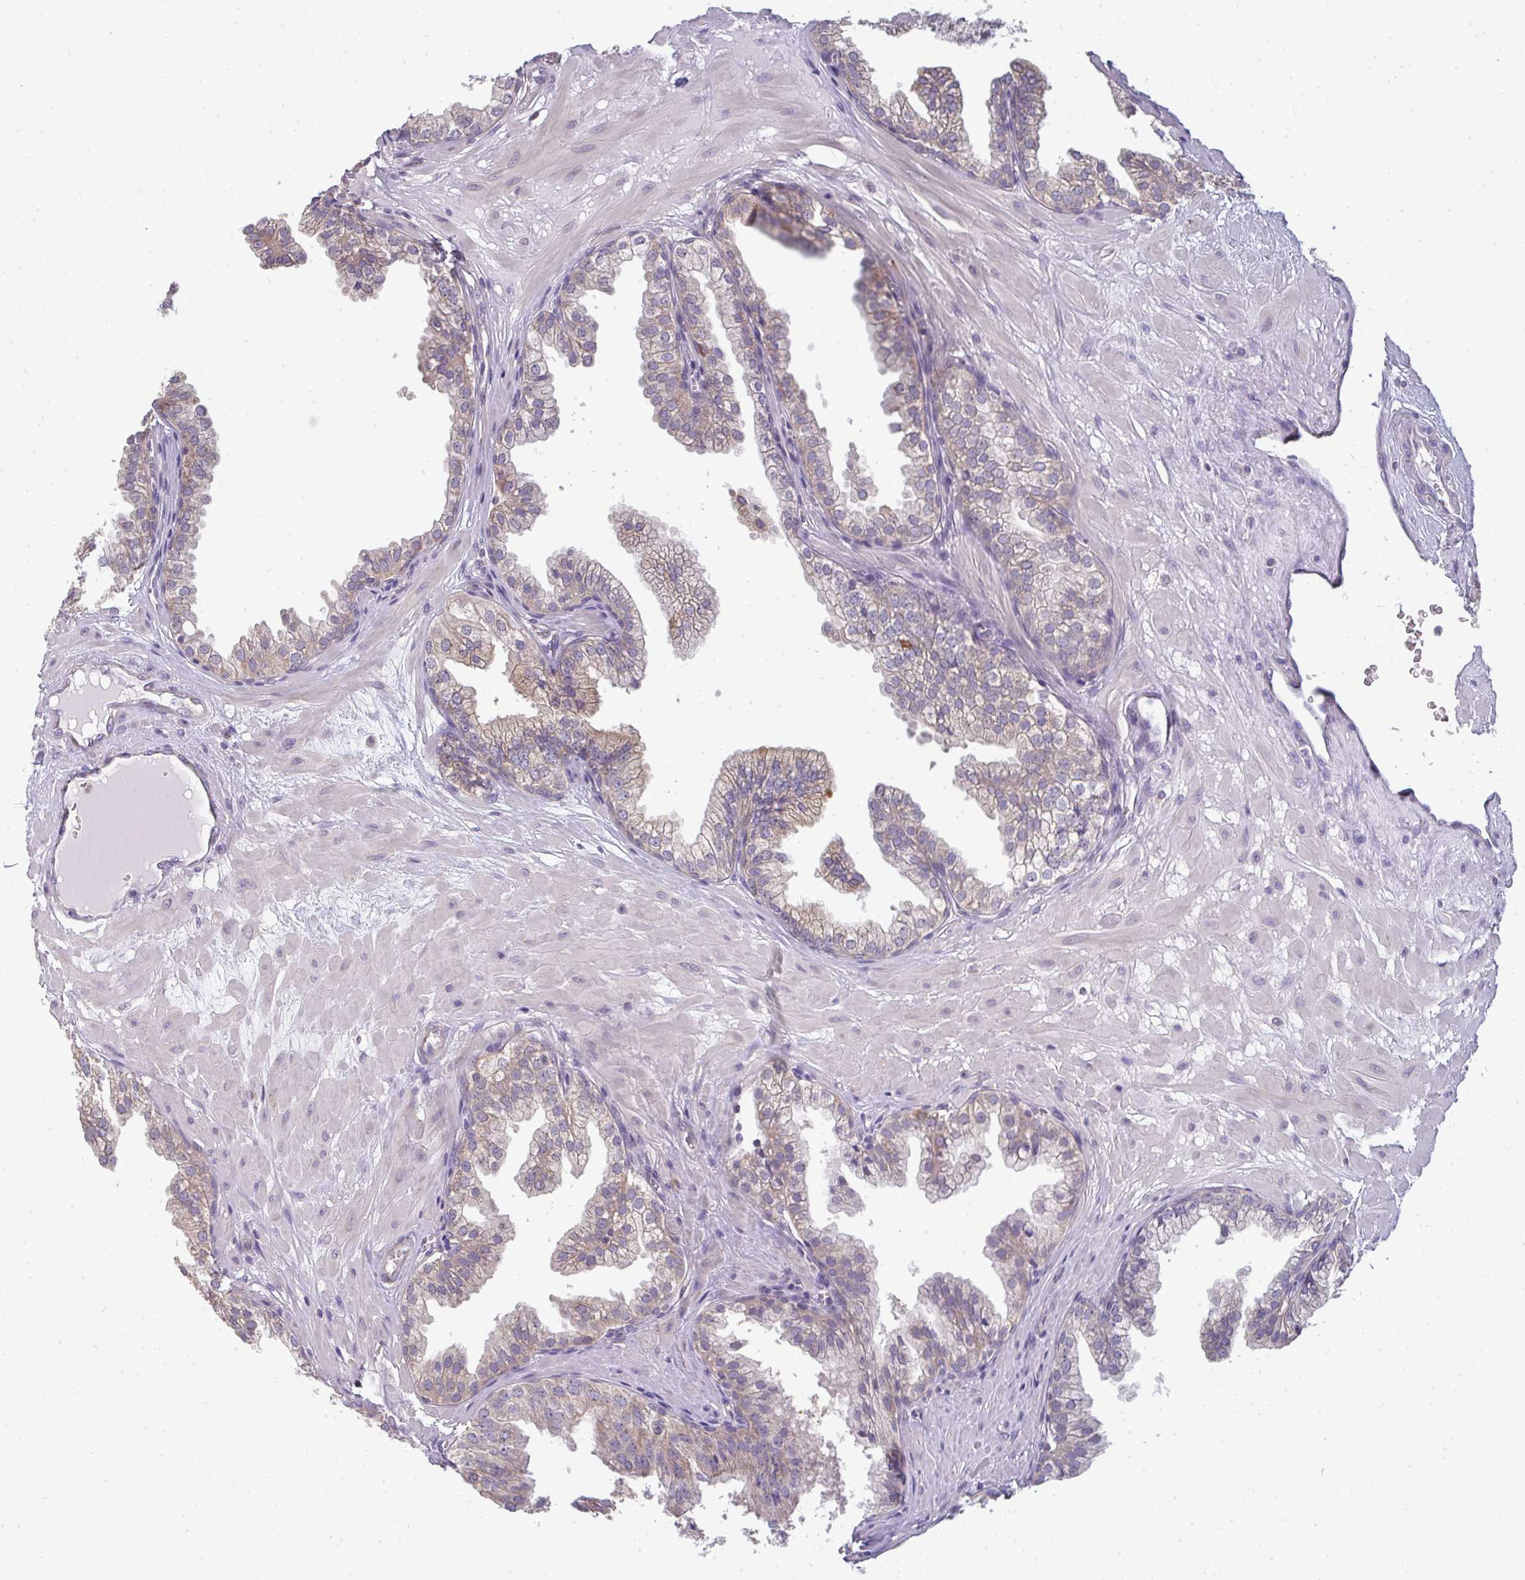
{"staining": {"intensity": "weak", "quantity": "25%-75%", "location": "cytoplasmic/membranous"}, "tissue": "prostate", "cell_type": "Glandular cells", "image_type": "normal", "snomed": [{"axis": "morphology", "description": "Normal tissue, NOS"}, {"axis": "topography", "description": "Prostate"}, {"axis": "topography", "description": "Peripheral nerve tissue"}], "caption": "High-power microscopy captured an immunohistochemistry (IHC) micrograph of normal prostate, revealing weak cytoplasmic/membranous positivity in approximately 25%-75% of glandular cells.", "gene": "CXCR1", "patient": {"sex": "male", "age": 55}}